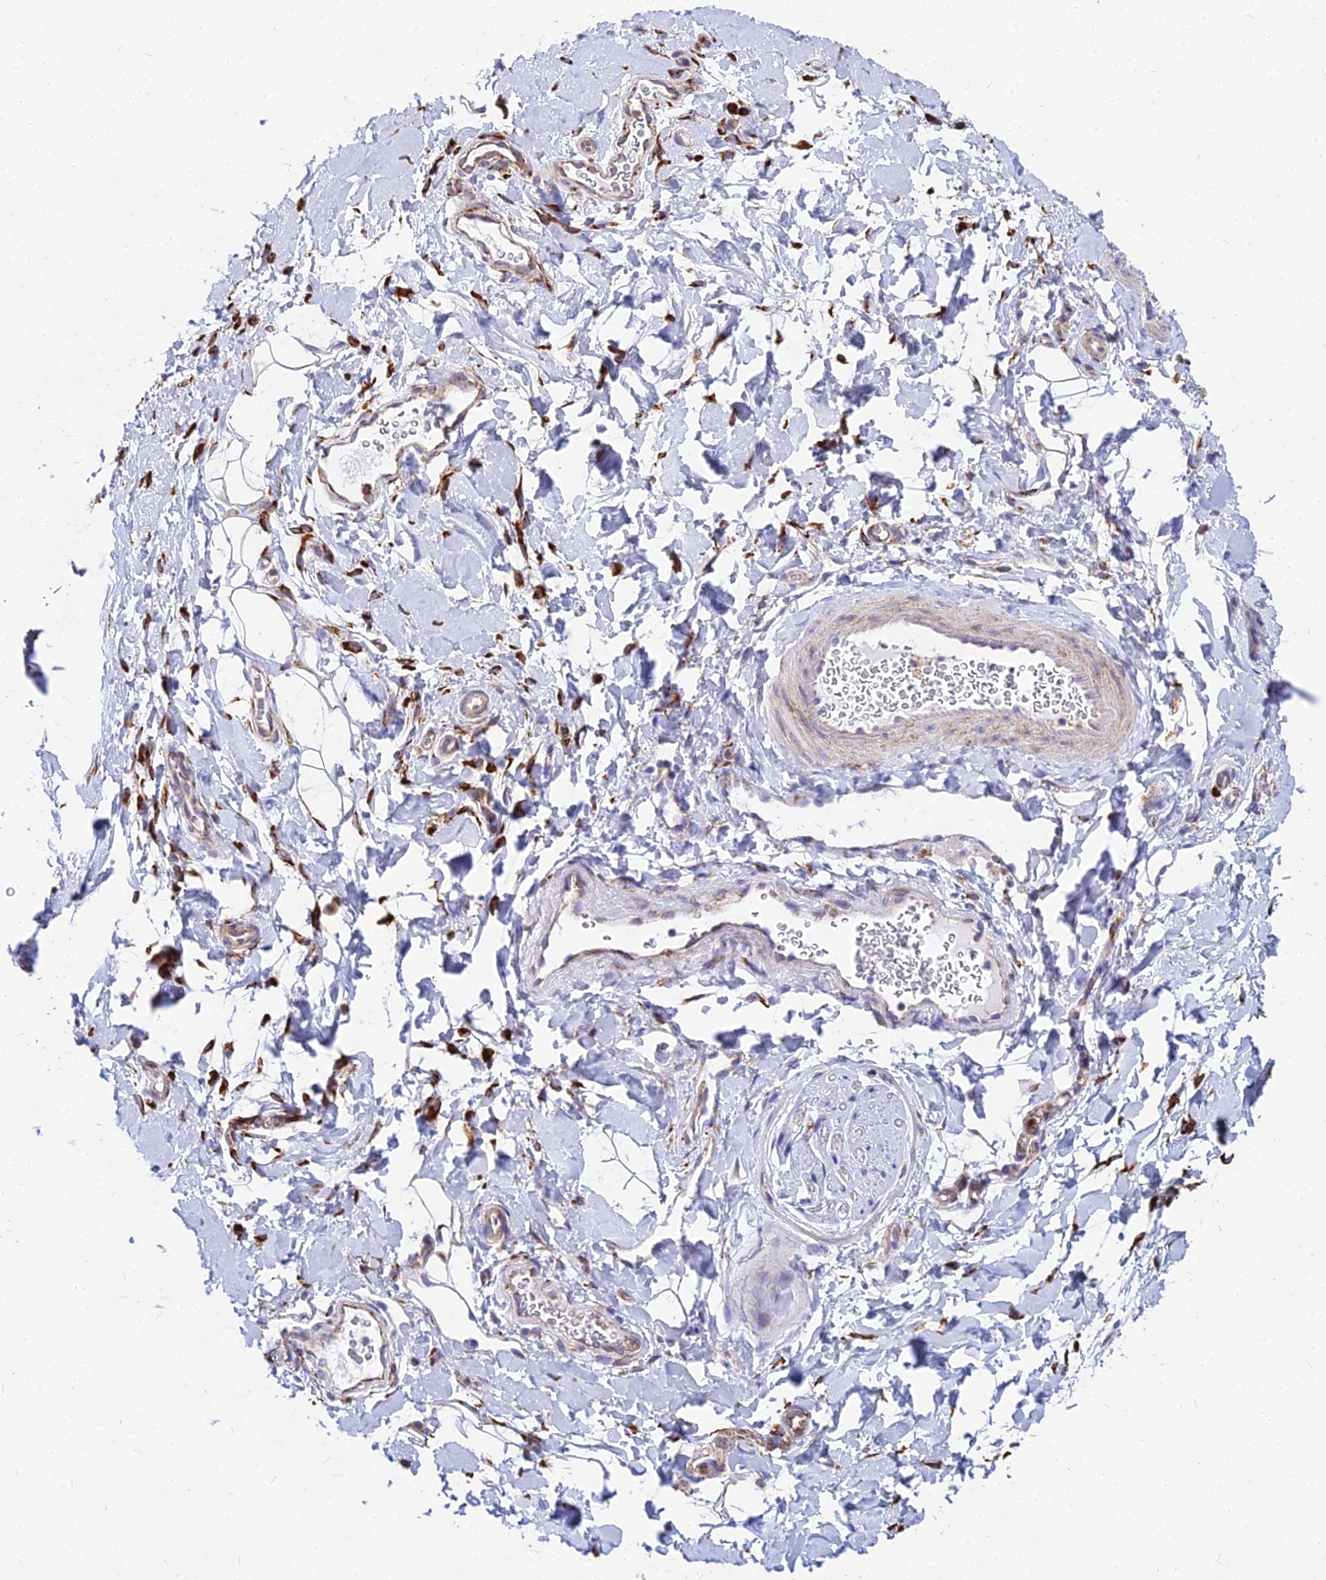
{"staining": {"intensity": "negative", "quantity": "none", "location": "none"}, "tissue": "adipose tissue", "cell_type": "Adipocytes", "image_type": "normal", "snomed": [{"axis": "morphology", "description": "Normal tissue, NOS"}, {"axis": "topography", "description": "Breast"}], "caption": "Human adipose tissue stained for a protein using immunohistochemistry reveals no expression in adipocytes.", "gene": "CCT6A", "patient": {"sex": "female", "age": 26}}